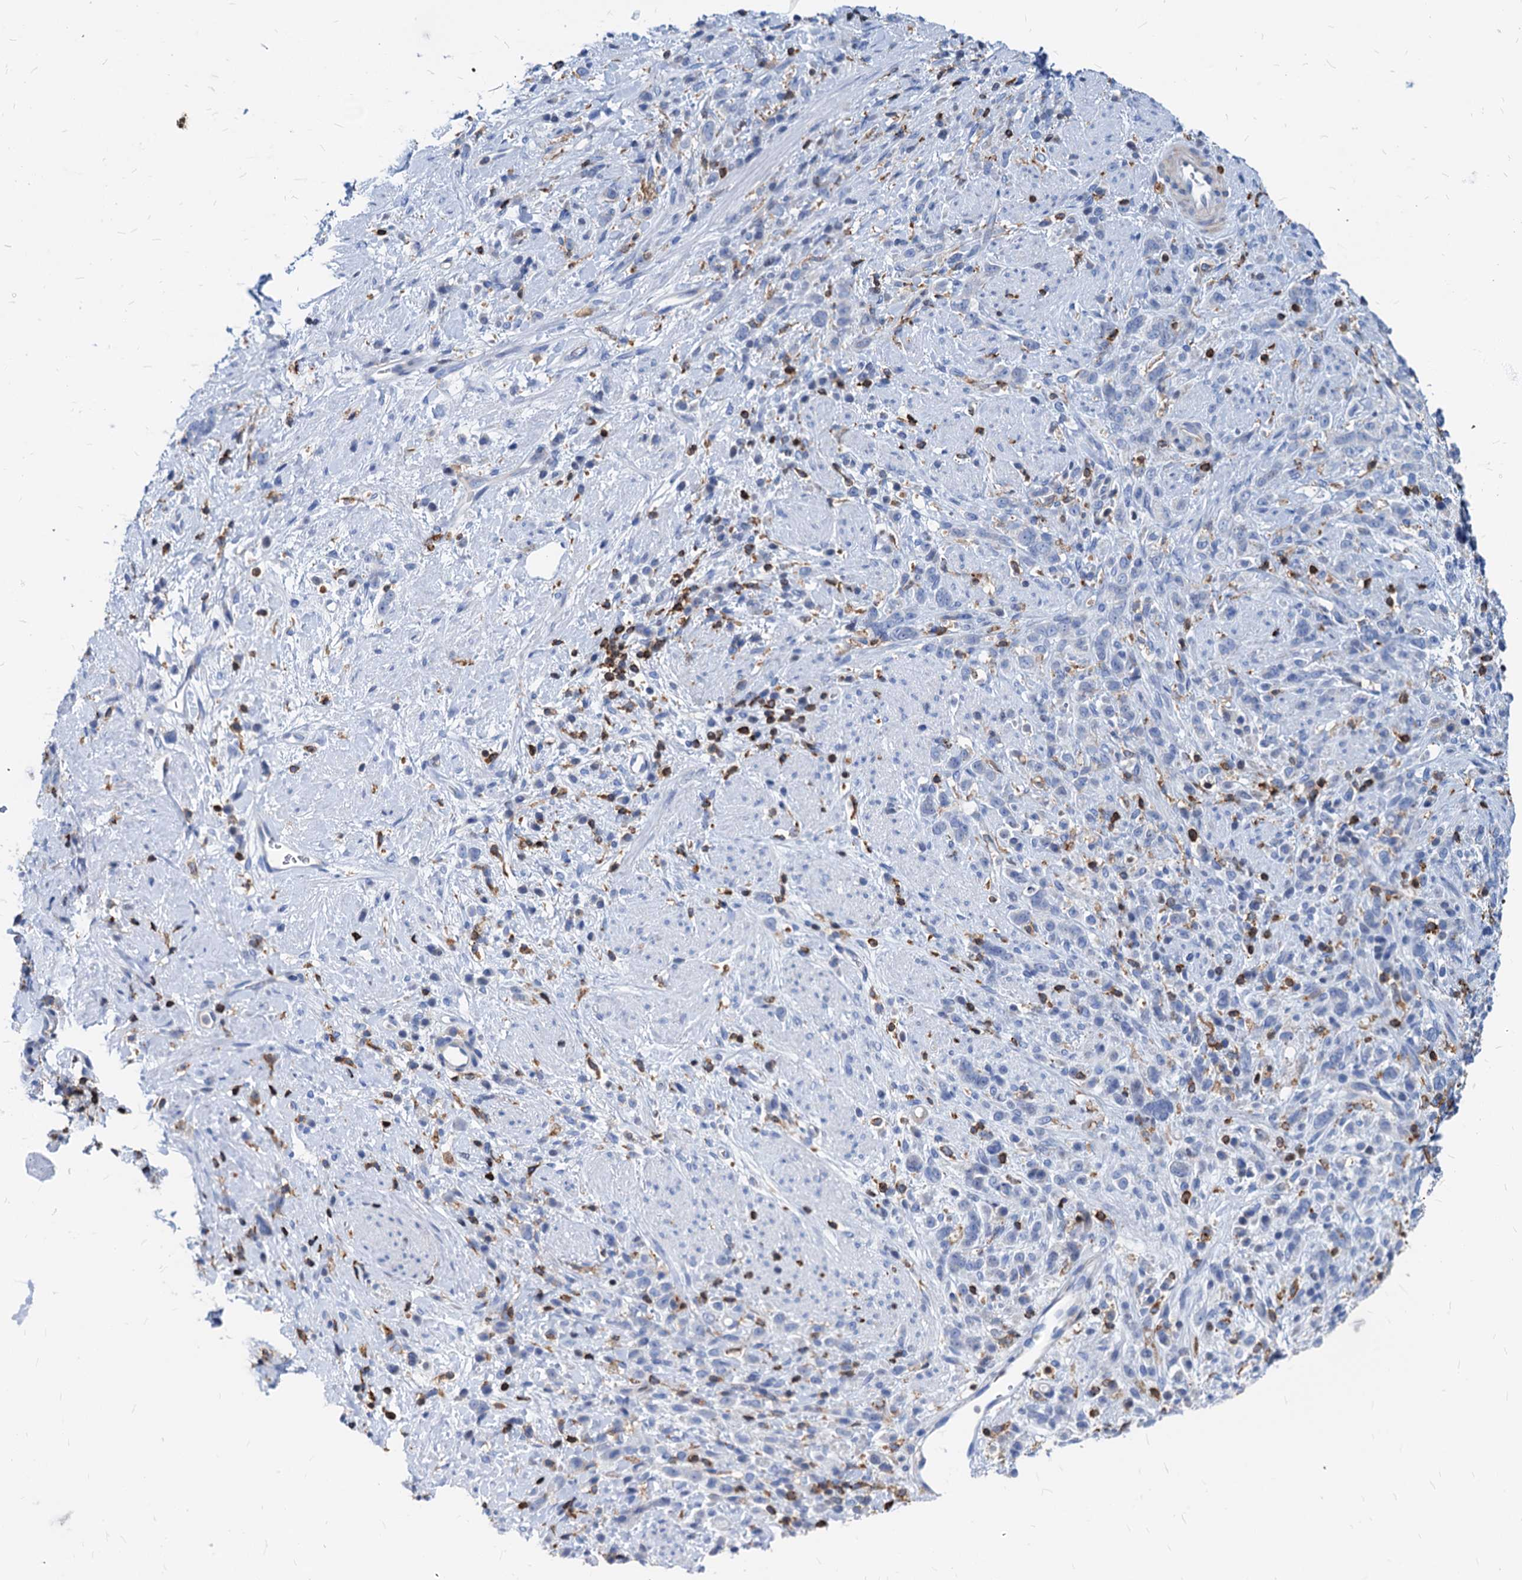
{"staining": {"intensity": "negative", "quantity": "none", "location": "none"}, "tissue": "stomach cancer", "cell_type": "Tumor cells", "image_type": "cancer", "snomed": [{"axis": "morphology", "description": "Adenocarcinoma, NOS"}, {"axis": "topography", "description": "Stomach"}], "caption": "Immunohistochemical staining of stomach adenocarcinoma demonstrates no significant positivity in tumor cells. (DAB (3,3'-diaminobenzidine) immunohistochemistry visualized using brightfield microscopy, high magnification).", "gene": "LCP2", "patient": {"sex": "female", "age": 60}}